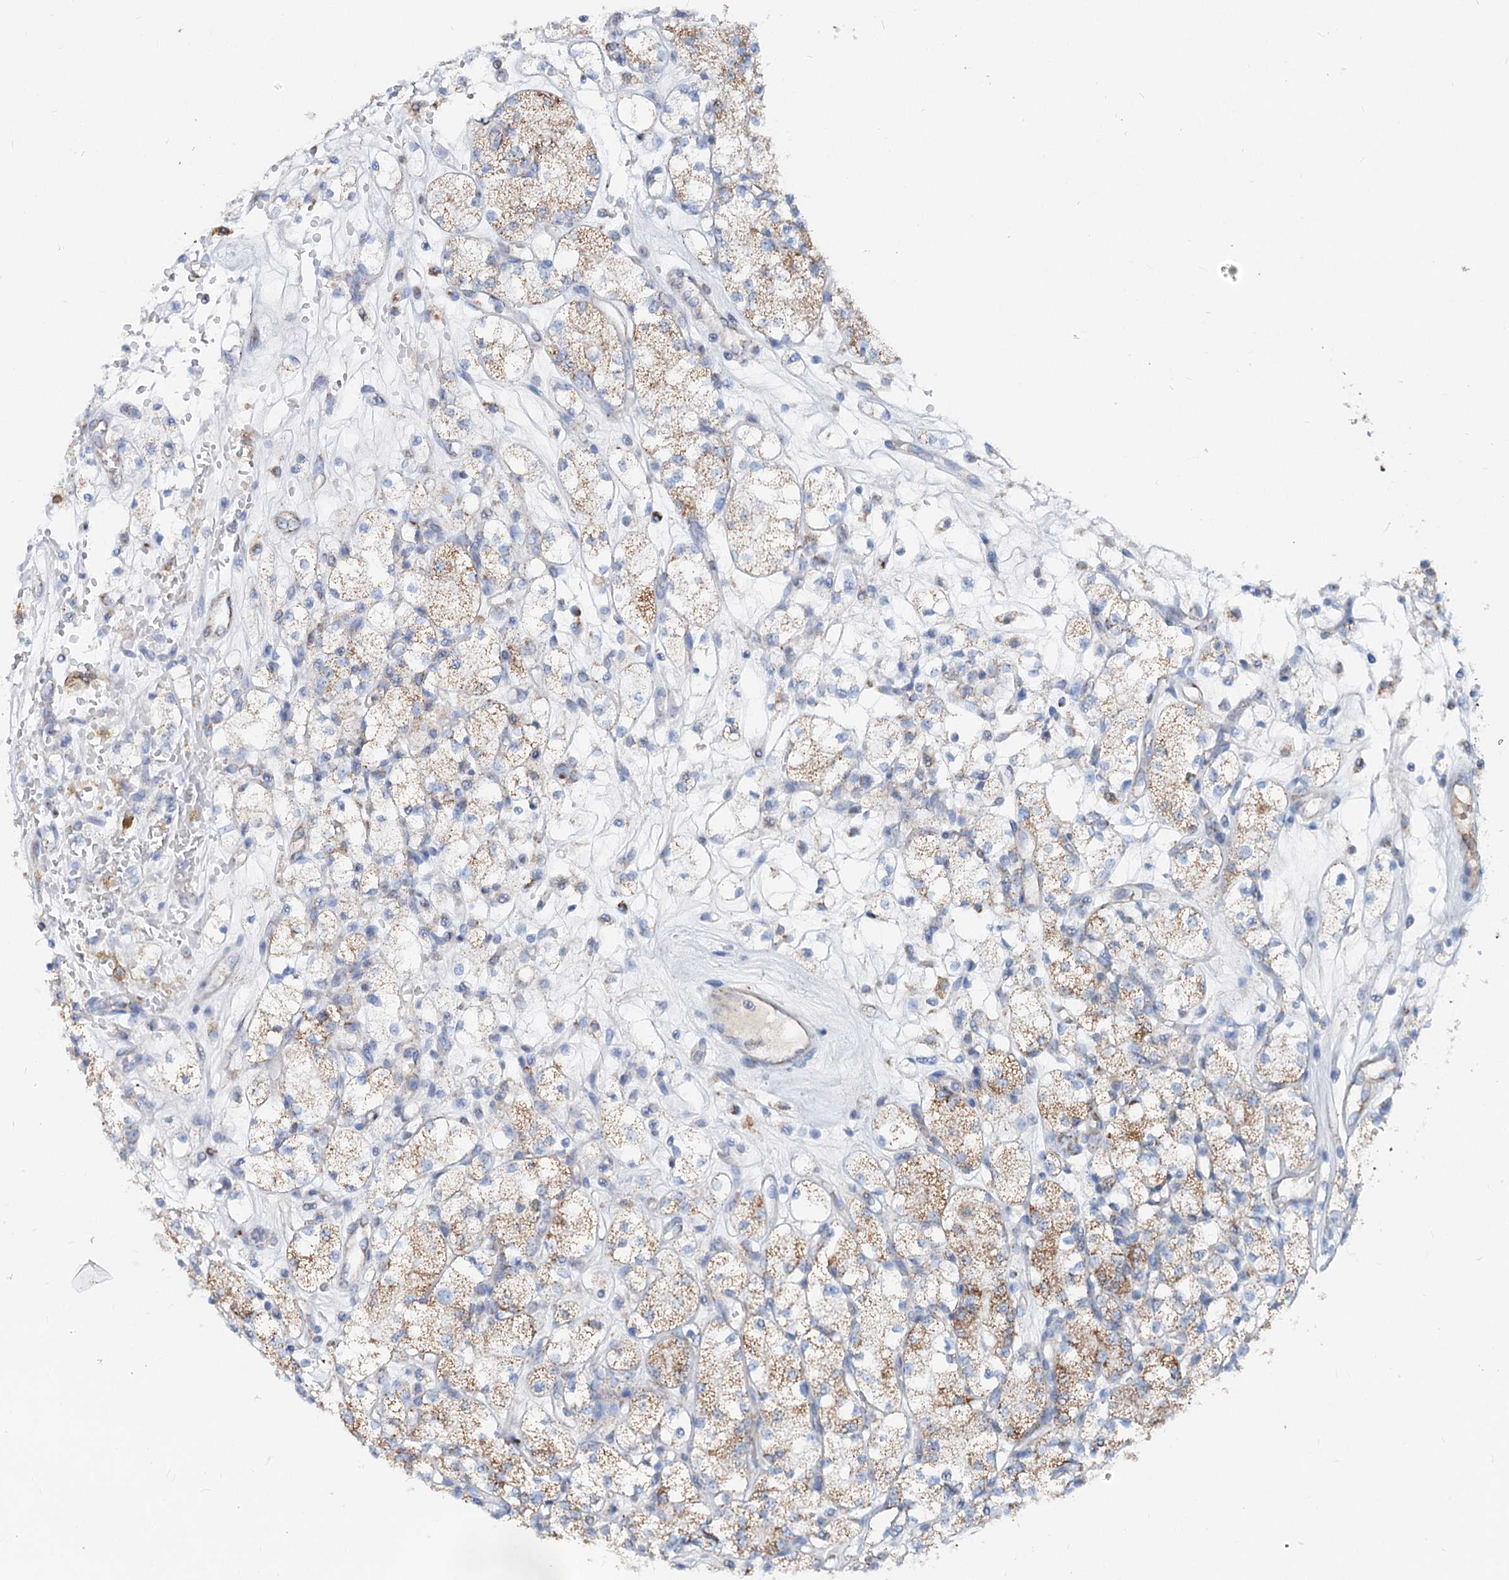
{"staining": {"intensity": "moderate", "quantity": "25%-75%", "location": "cytoplasmic/membranous"}, "tissue": "renal cancer", "cell_type": "Tumor cells", "image_type": "cancer", "snomed": [{"axis": "morphology", "description": "Adenocarcinoma, NOS"}, {"axis": "topography", "description": "Kidney"}], "caption": "This is a histology image of immunohistochemistry (IHC) staining of renal adenocarcinoma, which shows moderate expression in the cytoplasmic/membranous of tumor cells.", "gene": "MCCC2", "patient": {"sex": "male", "age": 77}}